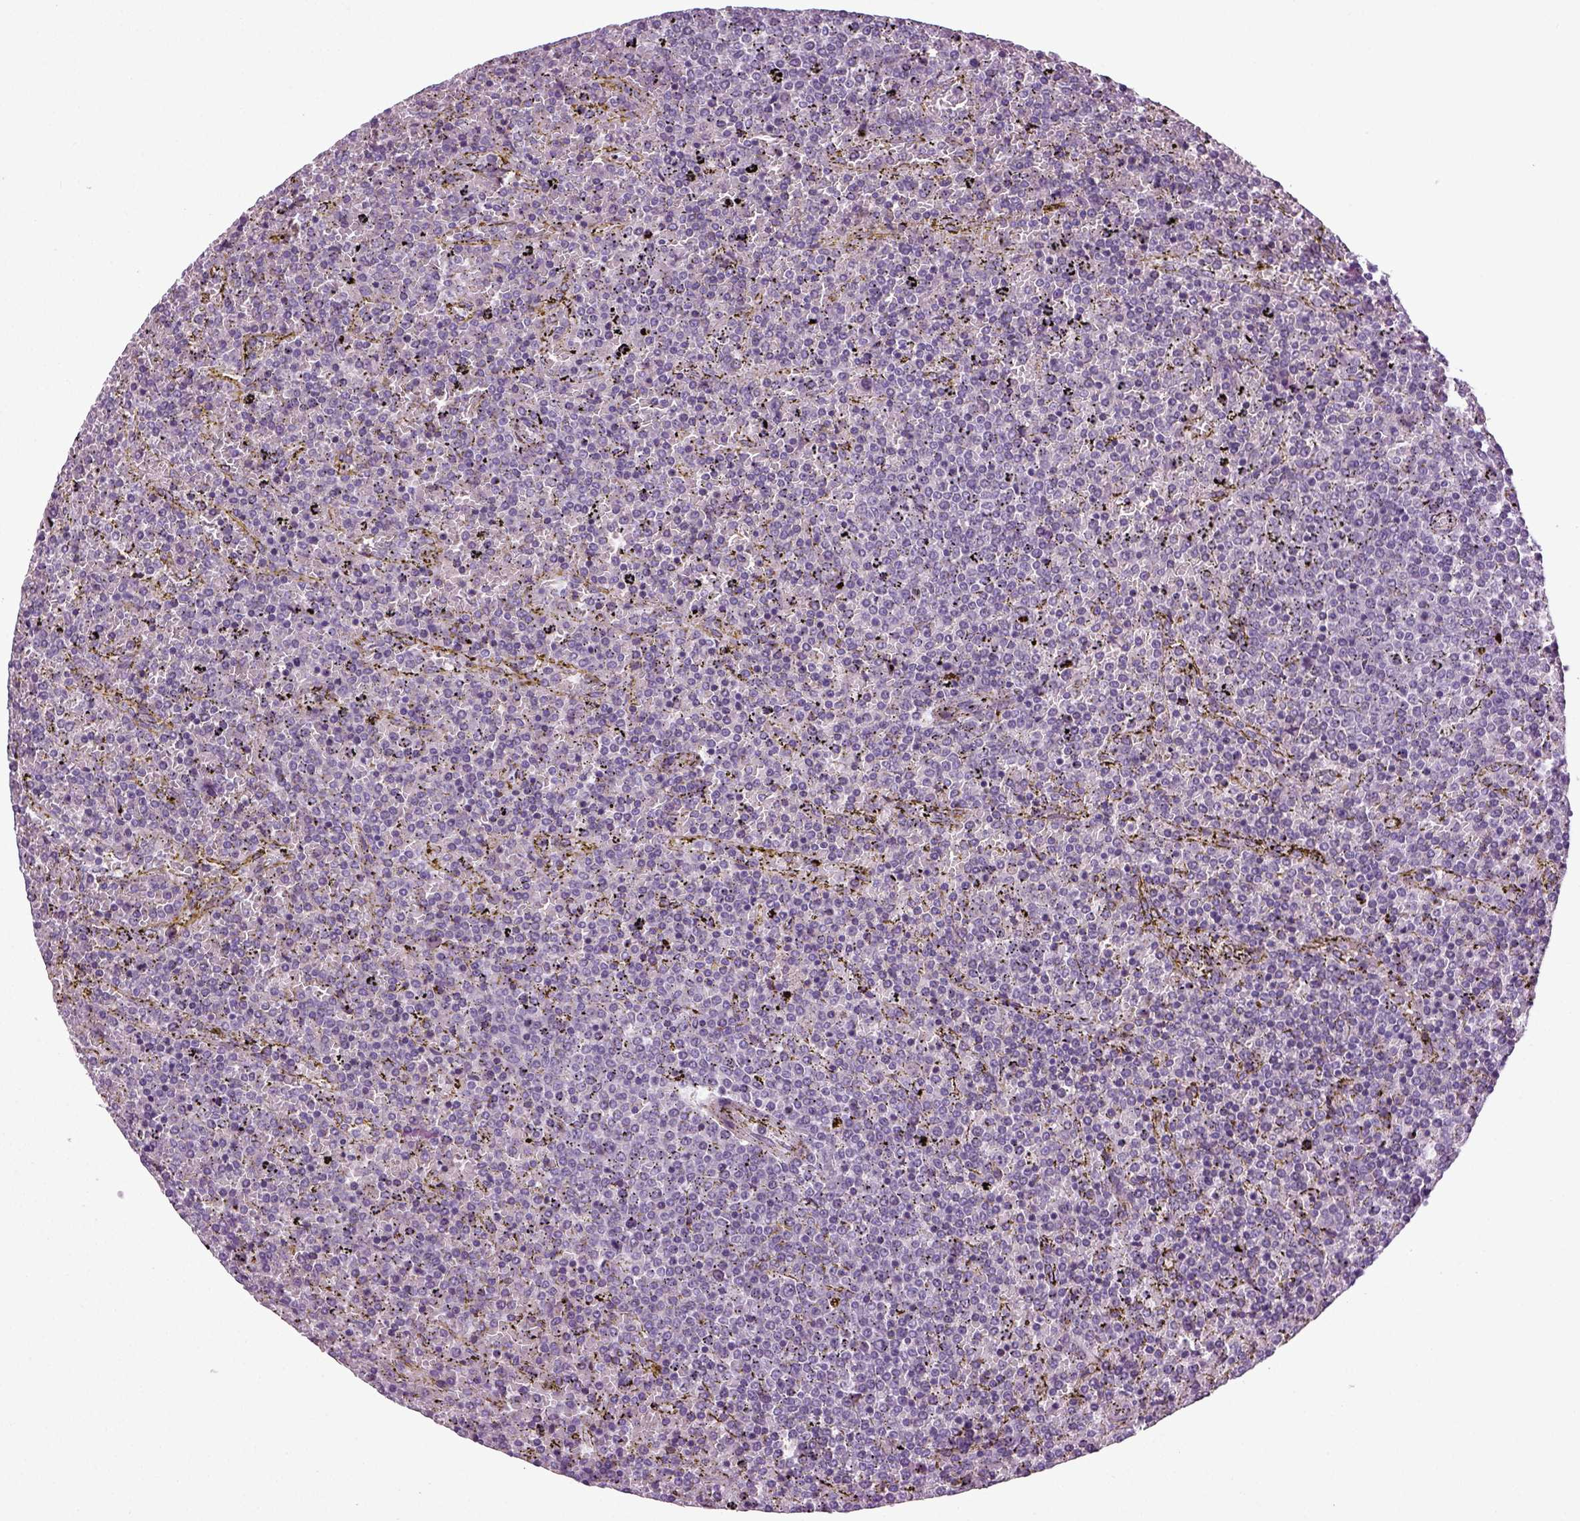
{"staining": {"intensity": "negative", "quantity": "none", "location": "none"}, "tissue": "lymphoma", "cell_type": "Tumor cells", "image_type": "cancer", "snomed": [{"axis": "morphology", "description": "Malignant lymphoma, non-Hodgkin's type, Low grade"}, {"axis": "topography", "description": "Spleen"}], "caption": "IHC micrograph of human lymphoma stained for a protein (brown), which displays no positivity in tumor cells.", "gene": "SYNGAP1", "patient": {"sex": "female", "age": 77}}